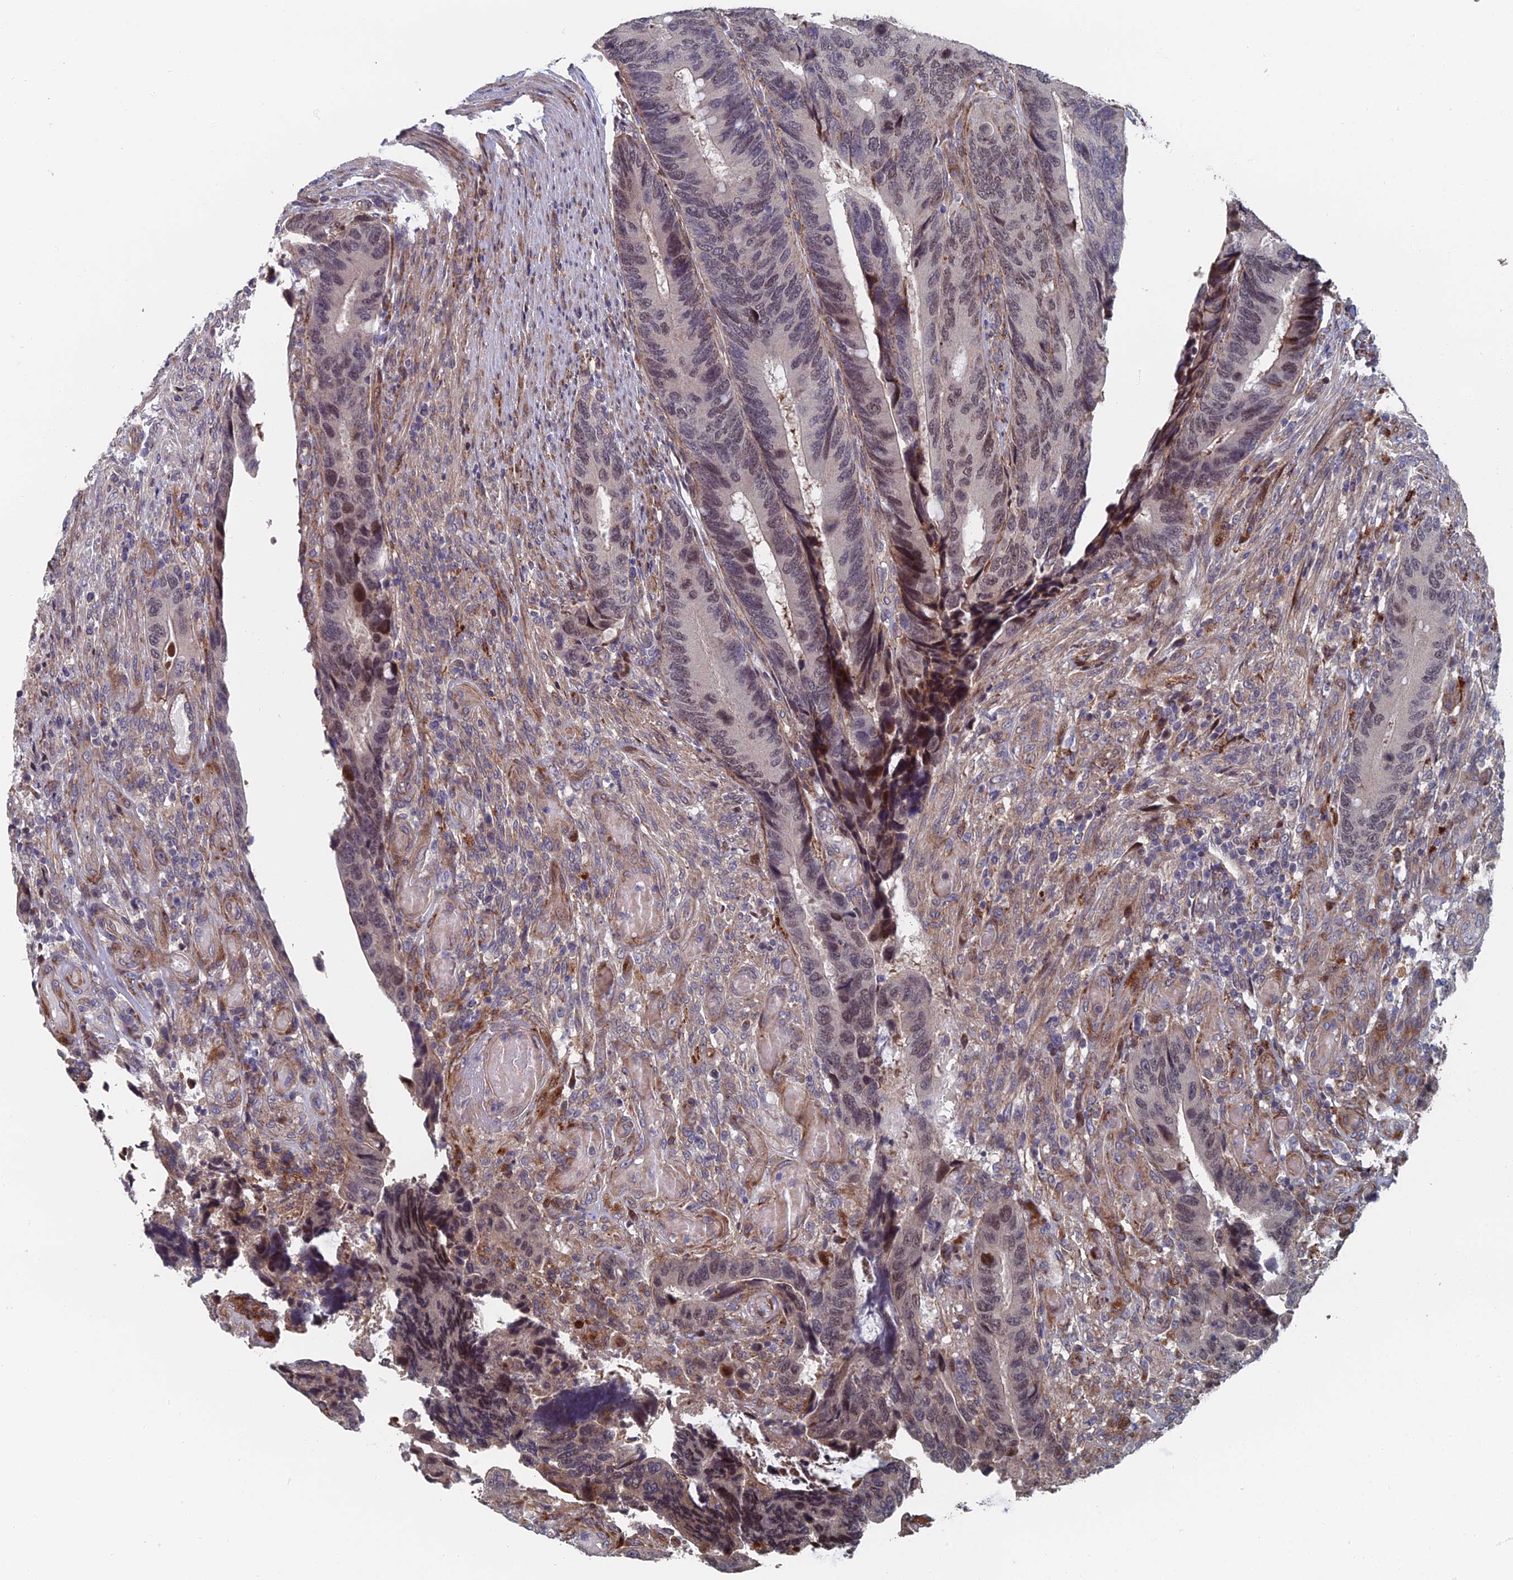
{"staining": {"intensity": "moderate", "quantity": "<25%", "location": "nuclear"}, "tissue": "colorectal cancer", "cell_type": "Tumor cells", "image_type": "cancer", "snomed": [{"axis": "morphology", "description": "Adenocarcinoma, NOS"}, {"axis": "topography", "description": "Colon"}], "caption": "Colorectal cancer stained for a protein demonstrates moderate nuclear positivity in tumor cells.", "gene": "GTF2IRD1", "patient": {"sex": "male", "age": 87}}